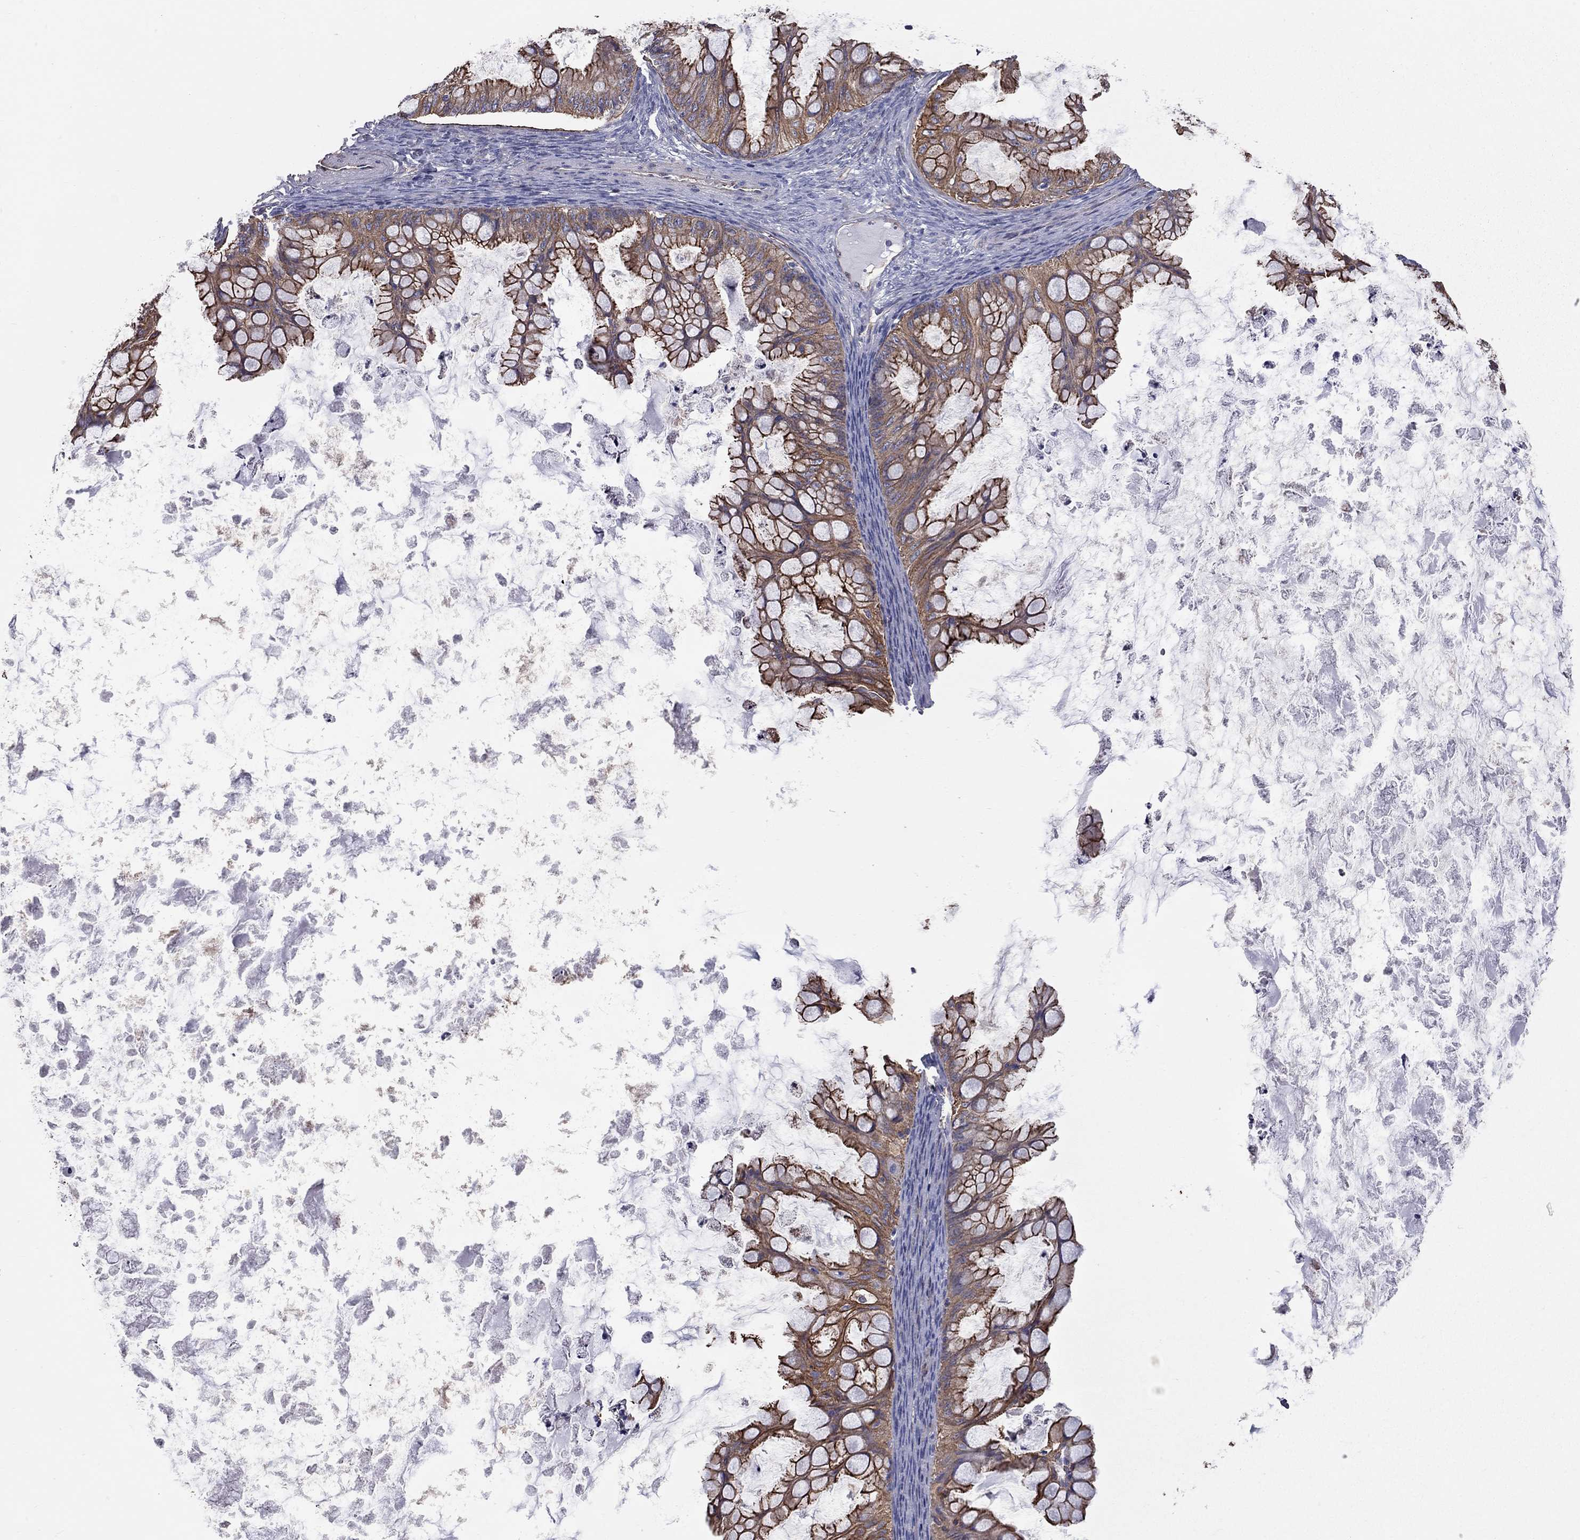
{"staining": {"intensity": "strong", "quantity": ">75%", "location": "cytoplasmic/membranous"}, "tissue": "ovarian cancer", "cell_type": "Tumor cells", "image_type": "cancer", "snomed": [{"axis": "morphology", "description": "Cystadenocarcinoma, mucinous, NOS"}, {"axis": "topography", "description": "Ovary"}], "caption": "Immunohistochemical staining of human ovarian mucinous cystadenocarcinoma displays high levels of strong cytoplasmic/membranous expression in about >75% of tumor cells.", "gene": "BICDL2", "patient": {"sex": "female", "age": 35}}